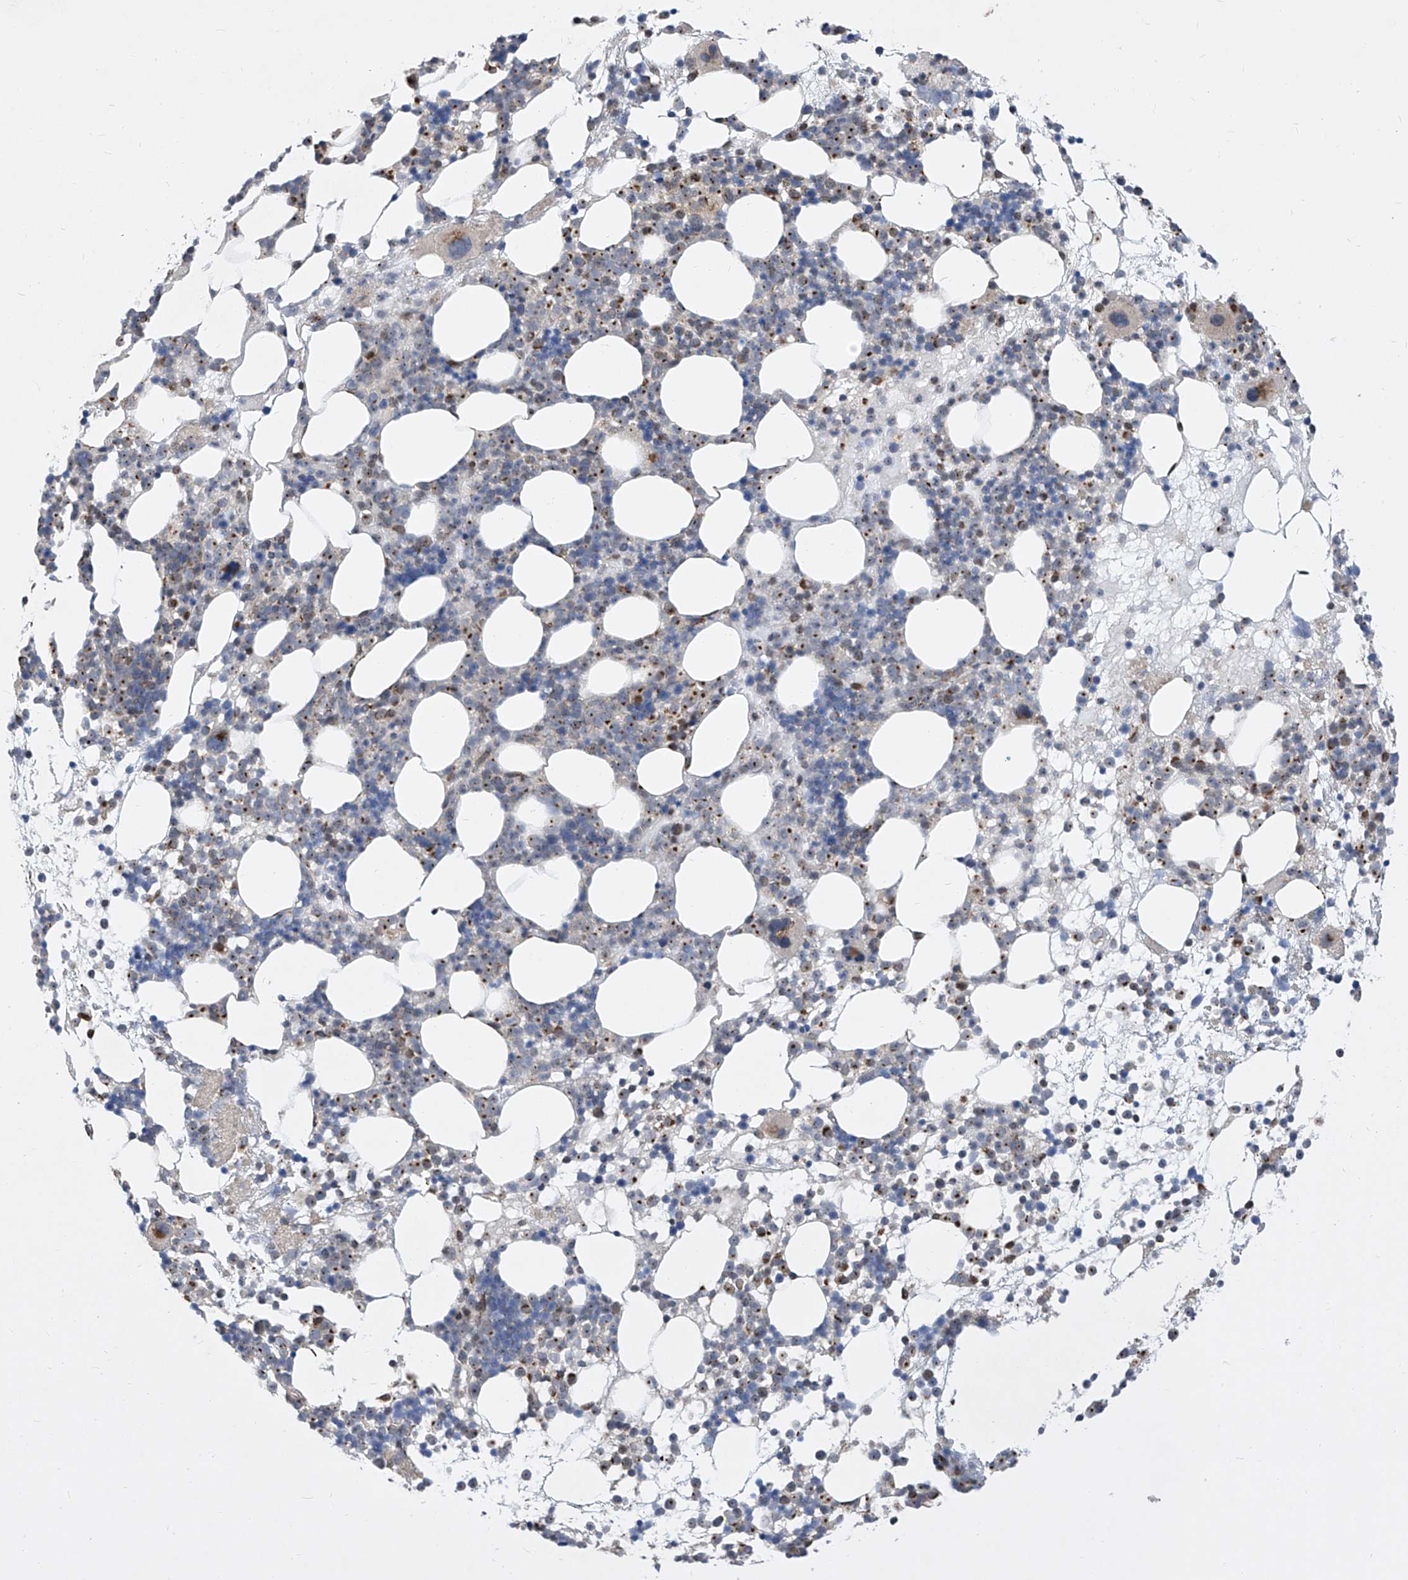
{"staining": {"intensity": "moderate", "quantity": "<25%", "location": "cytoplasmic/membranous"}, "tissue": "bone marrow", "cell_type": "Hematopoietic cells", "image_type": "normal", "snomed": [{"axis": "morphology", "description": "Normal tissue, NOS"}, {"axis": "topography", "description": "Bone marrow"}], "caption": "IHC of benign bone marrow shows low levels of moderate cytoplasmic/membranous staining in approximately <25% of hematopoietic cells. The staining is performed using DAB brown chromogen to label protein expression. The nuclei are counter-stained blue using hematoxylin.", "gene": "CETN1", "patient": {"sex": "female", "age": 57}}